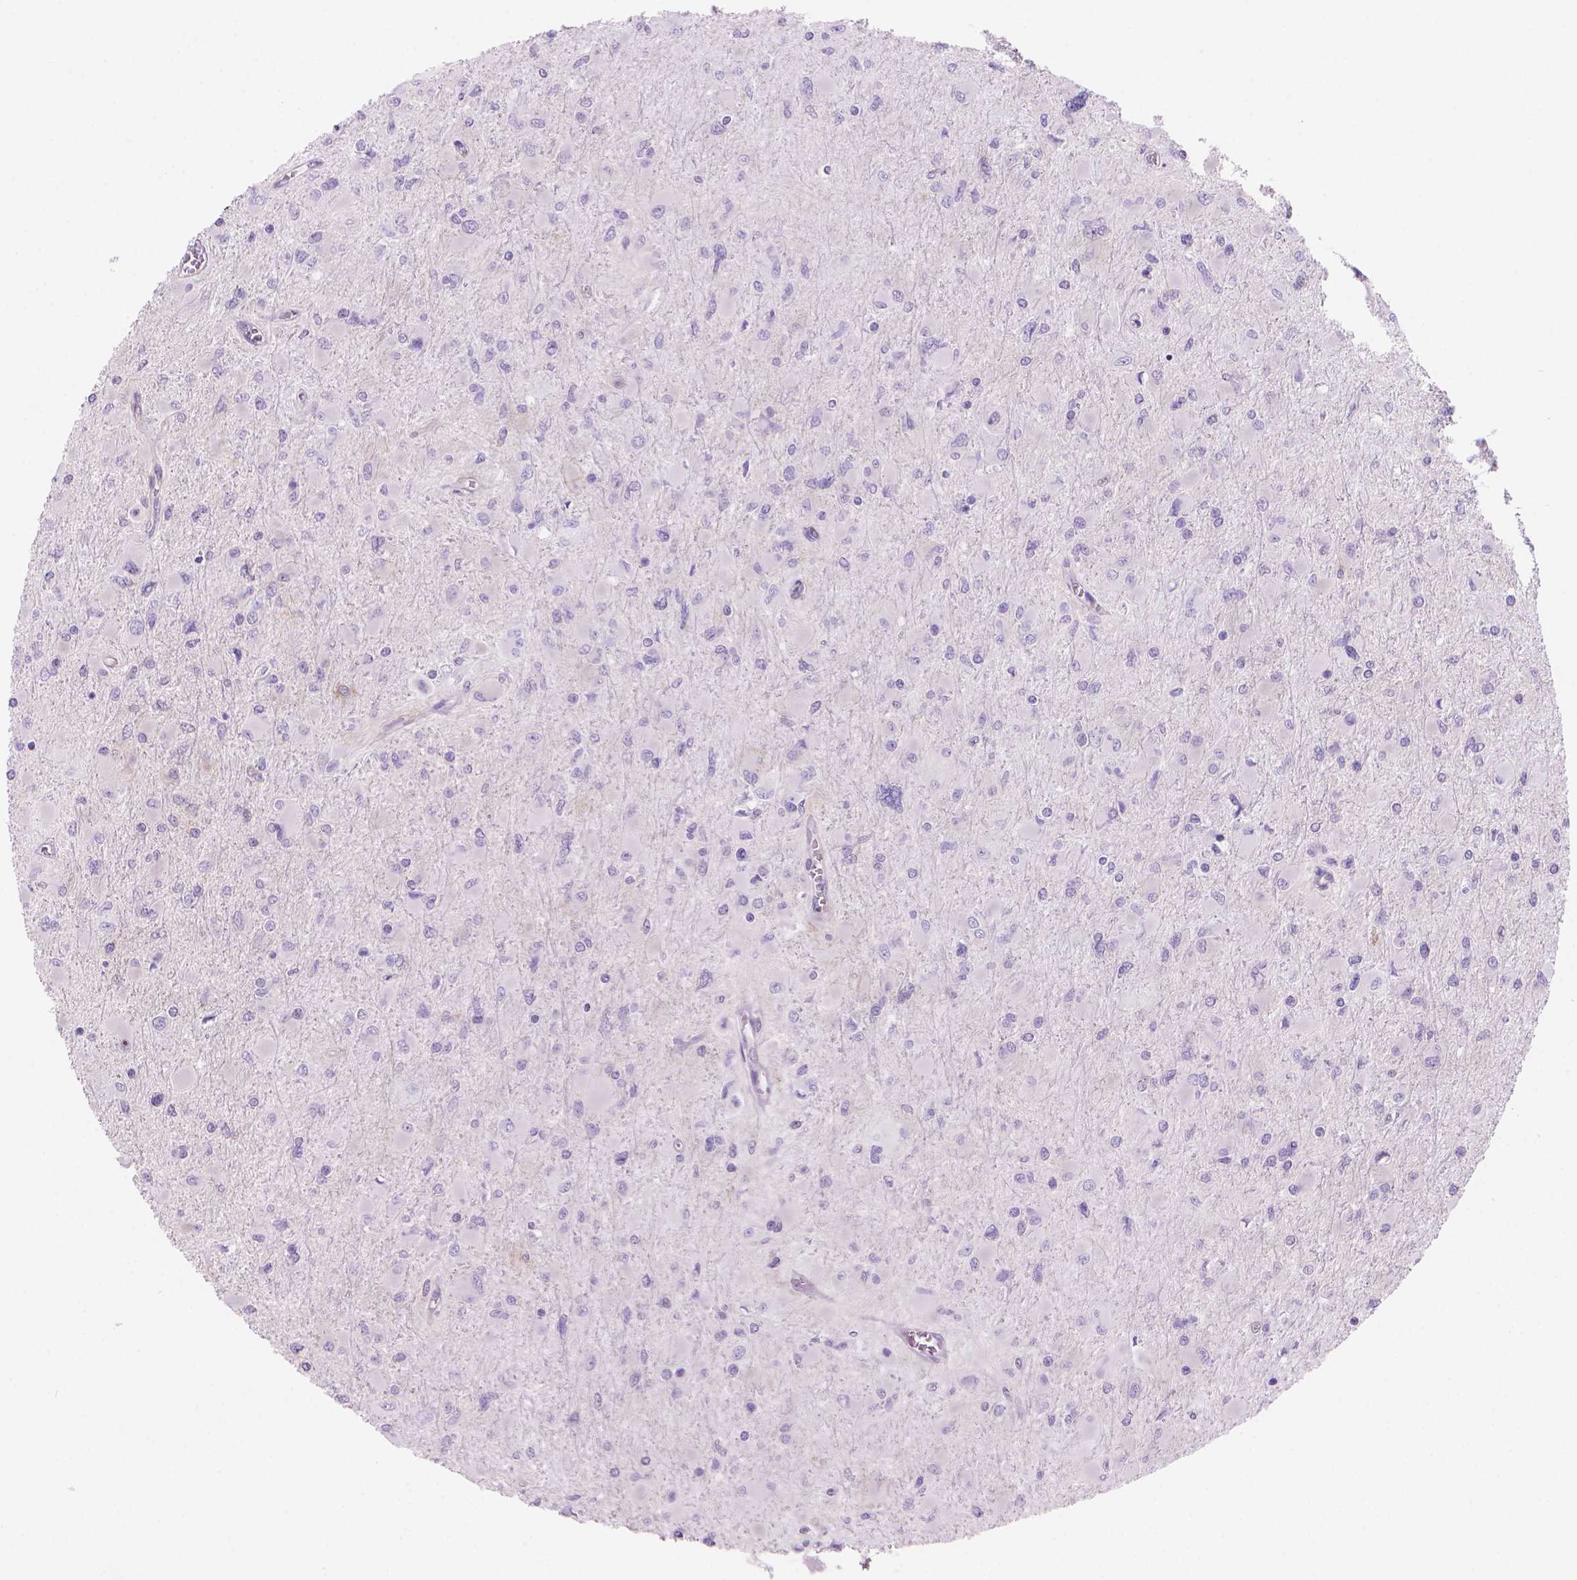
{"staining": {"intensity": "negative", "quantity": "none", "location": "none"}, "tissue": "glioma", "cell_type": "Tumor cells", "image_type": "cancer", "snomed": [{"axis": "morphology", "description": "Glioma, malignant, High grade"}, {"axis": "topography", "description": "Cerebral cortex"}], "caption": "Glioma was stained to show a protein in brown. There is no significant positivity in tumor cells.", "gene": "ENSG00000187186", "patient": {"sex": "female", "age": 36}}